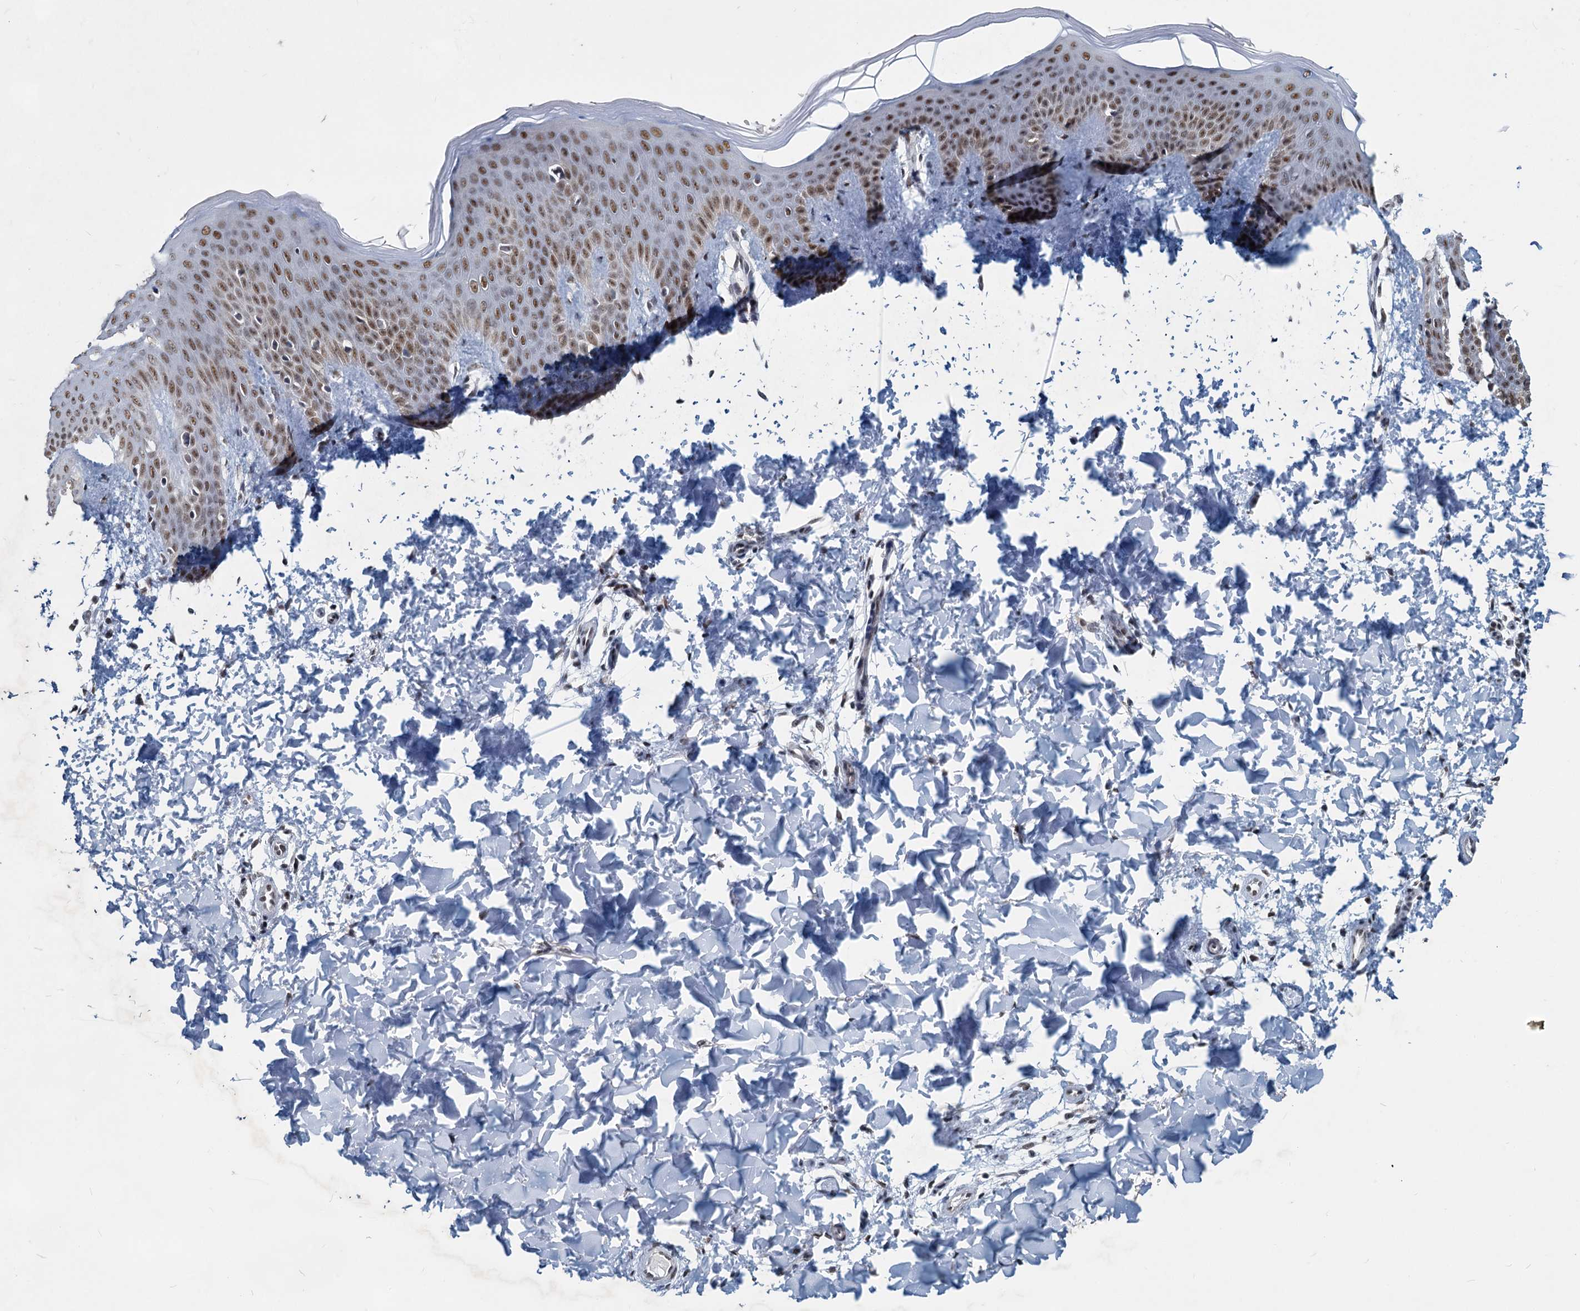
{"staining": {"intensity": "negative", "quantity": "none", "location": "none"}, "tissue": "skin", "cell_type": "Fibroblasts", "image_type": "normal", "snomed": [{"axis": "morphology", "description": "Normal tissue, NOS"}, {"axis": "topography", "description": "Skin"}], "caption": "Human skin stained for a protein using IHC reveals no staining in fibroblasts.", "gene": "METTL14", "patient": {"sex": "male", "age": 36}}